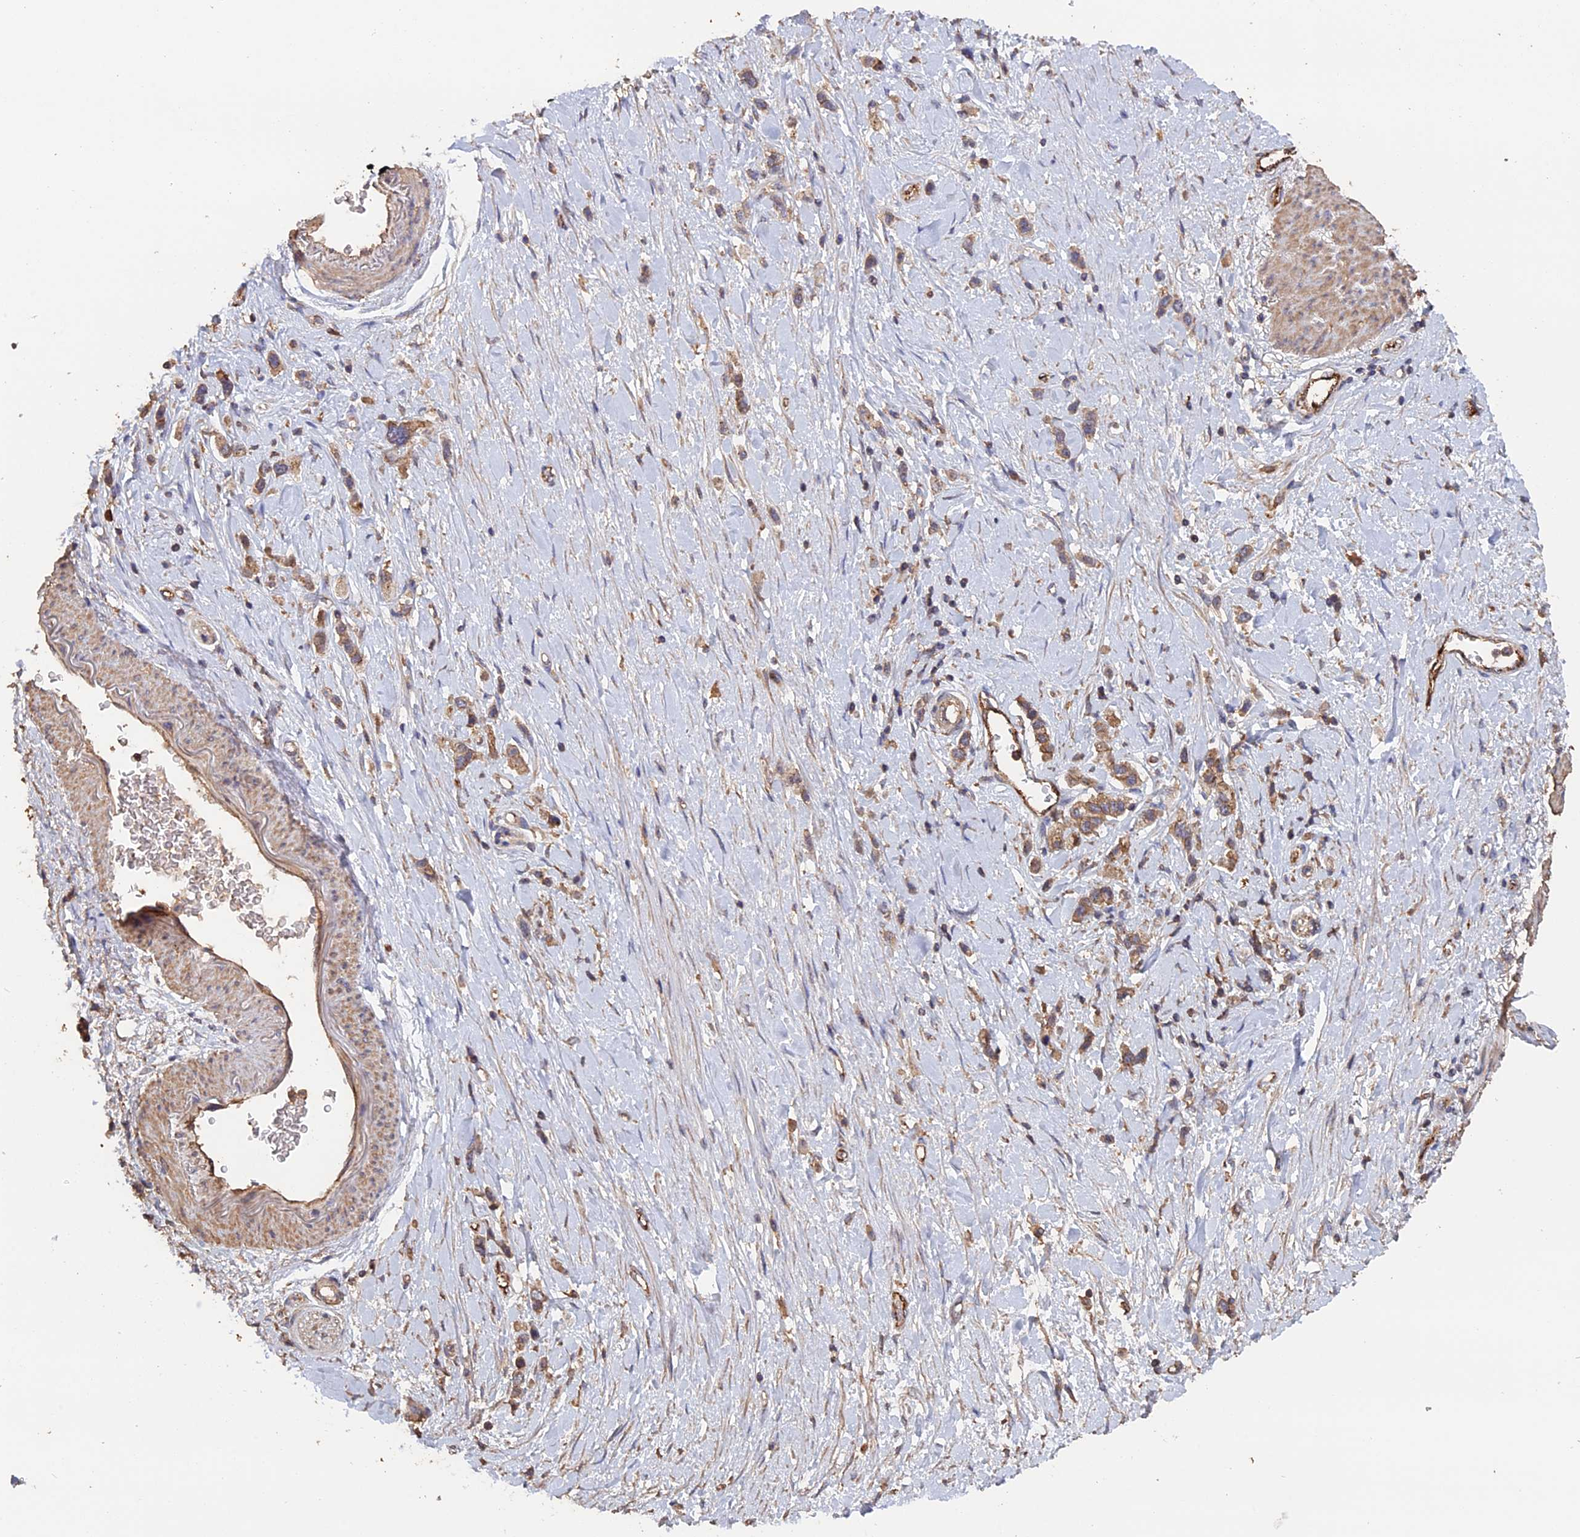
{"staining": {"intensity": "moderate", "quantity": ">75%", "location": "cytoplasmic/membranous"}, "tissue": "stomach cancer", "cell_type": "Tumor cells", "image_type": "cancer", "snomed": [{"axis": "morphology", "description": "Adenocarcinoma, NOS"}, {"axis": "topography", "description": "Stomach"}], "caption": "The image displays staining of stomach cancer, revealing moderate cytoplasmic/membranous protein positivity (brown color) within tumor cells.", "gene": "PIGQ", "patient": {"sex": "female", "age": 65}}